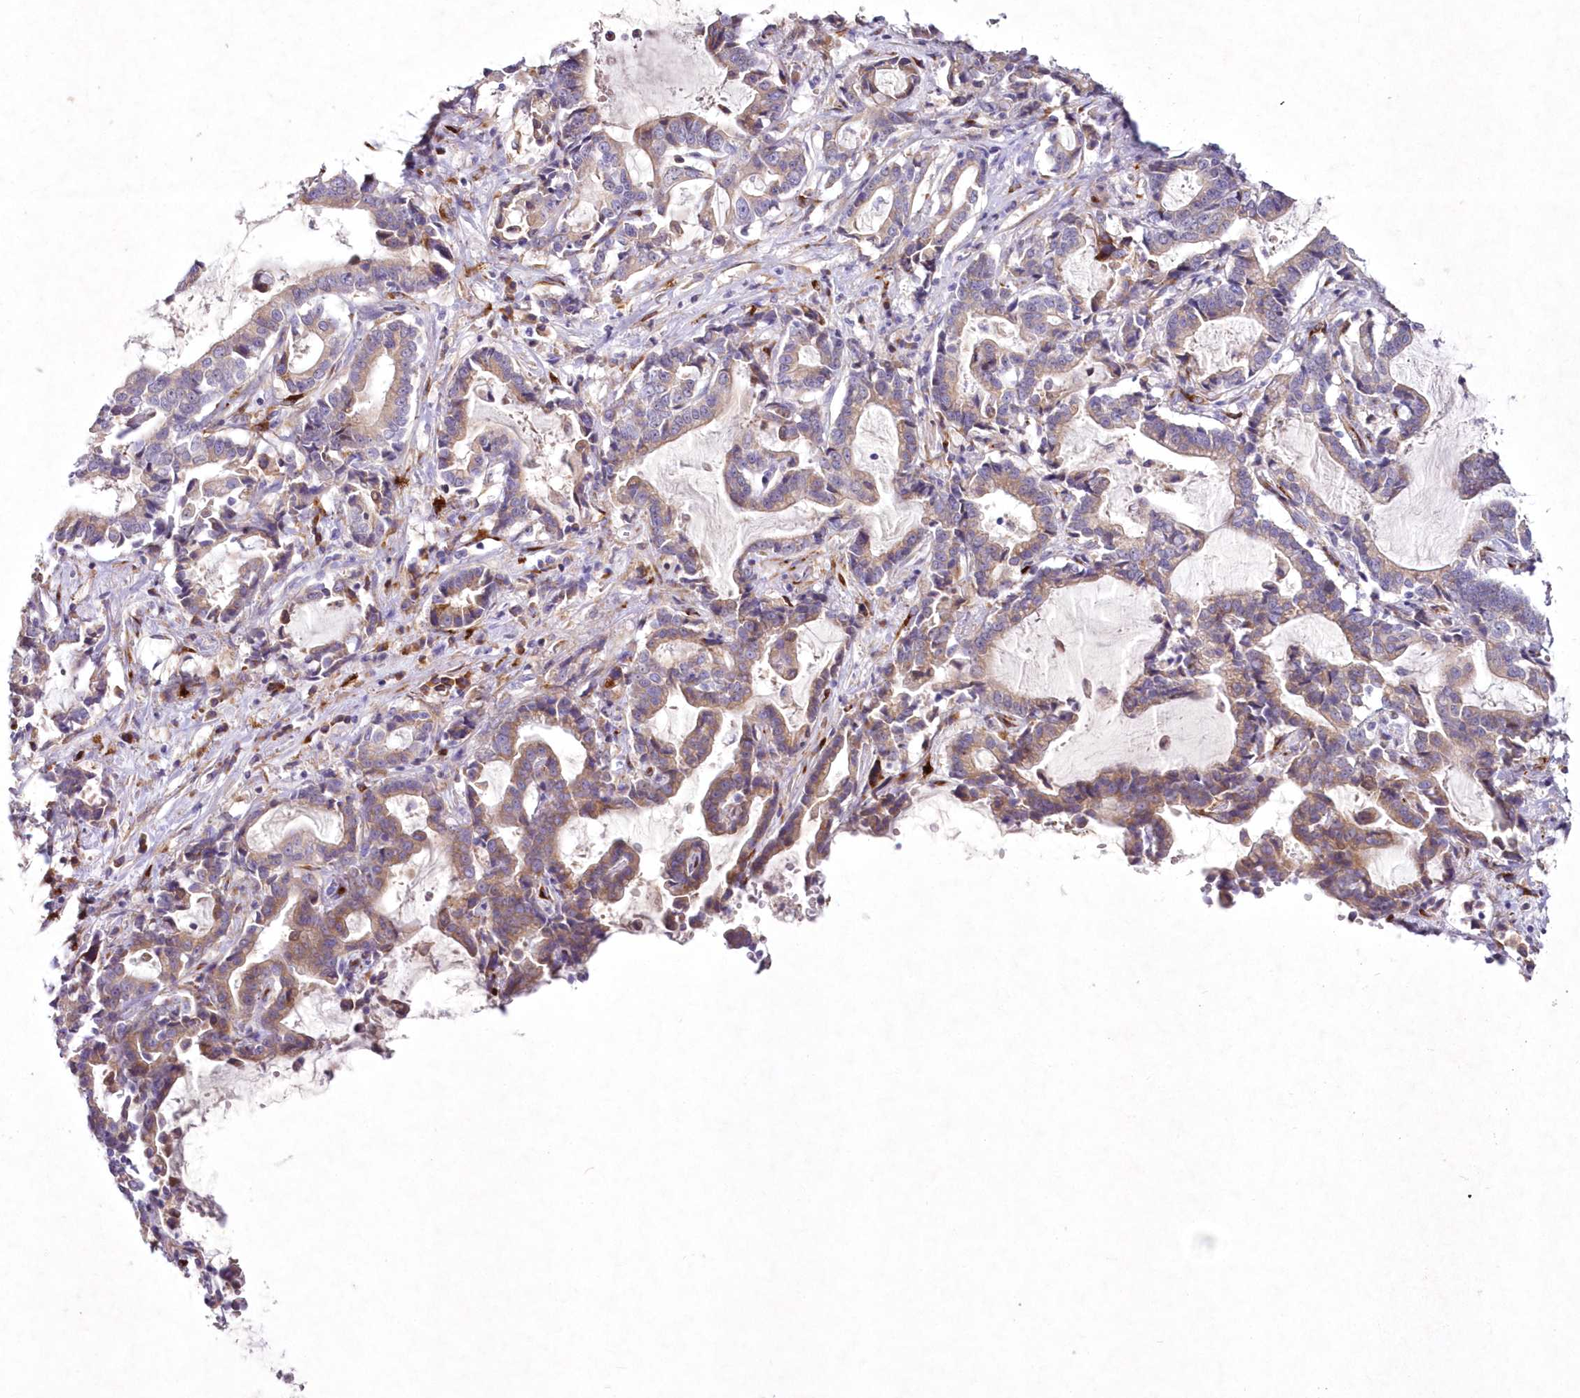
{"staining": {"intensity": "weak", "quantity": ">75%", "location": "cytoplasmic/membranous"}, "tissue": "liver cancer", "cell_type": "Tumor cells", "image_type": "cancer", "snomed": [{"axis": "morphology", "description": "Cholangiocarcinoma"}, {"axis": "topography", "description": "Liver"}], "caption": "Protein analysis of liver cholangiocarcinoma tissue reveals weak cytoplasmic/membranous positivity in about >75% of tumor cells. Ihc stains the protein of interest in brown and the nuclei are stained blue.", "gene": "ARFGEF3", "patient": {"sex": "male", "age": 57}}